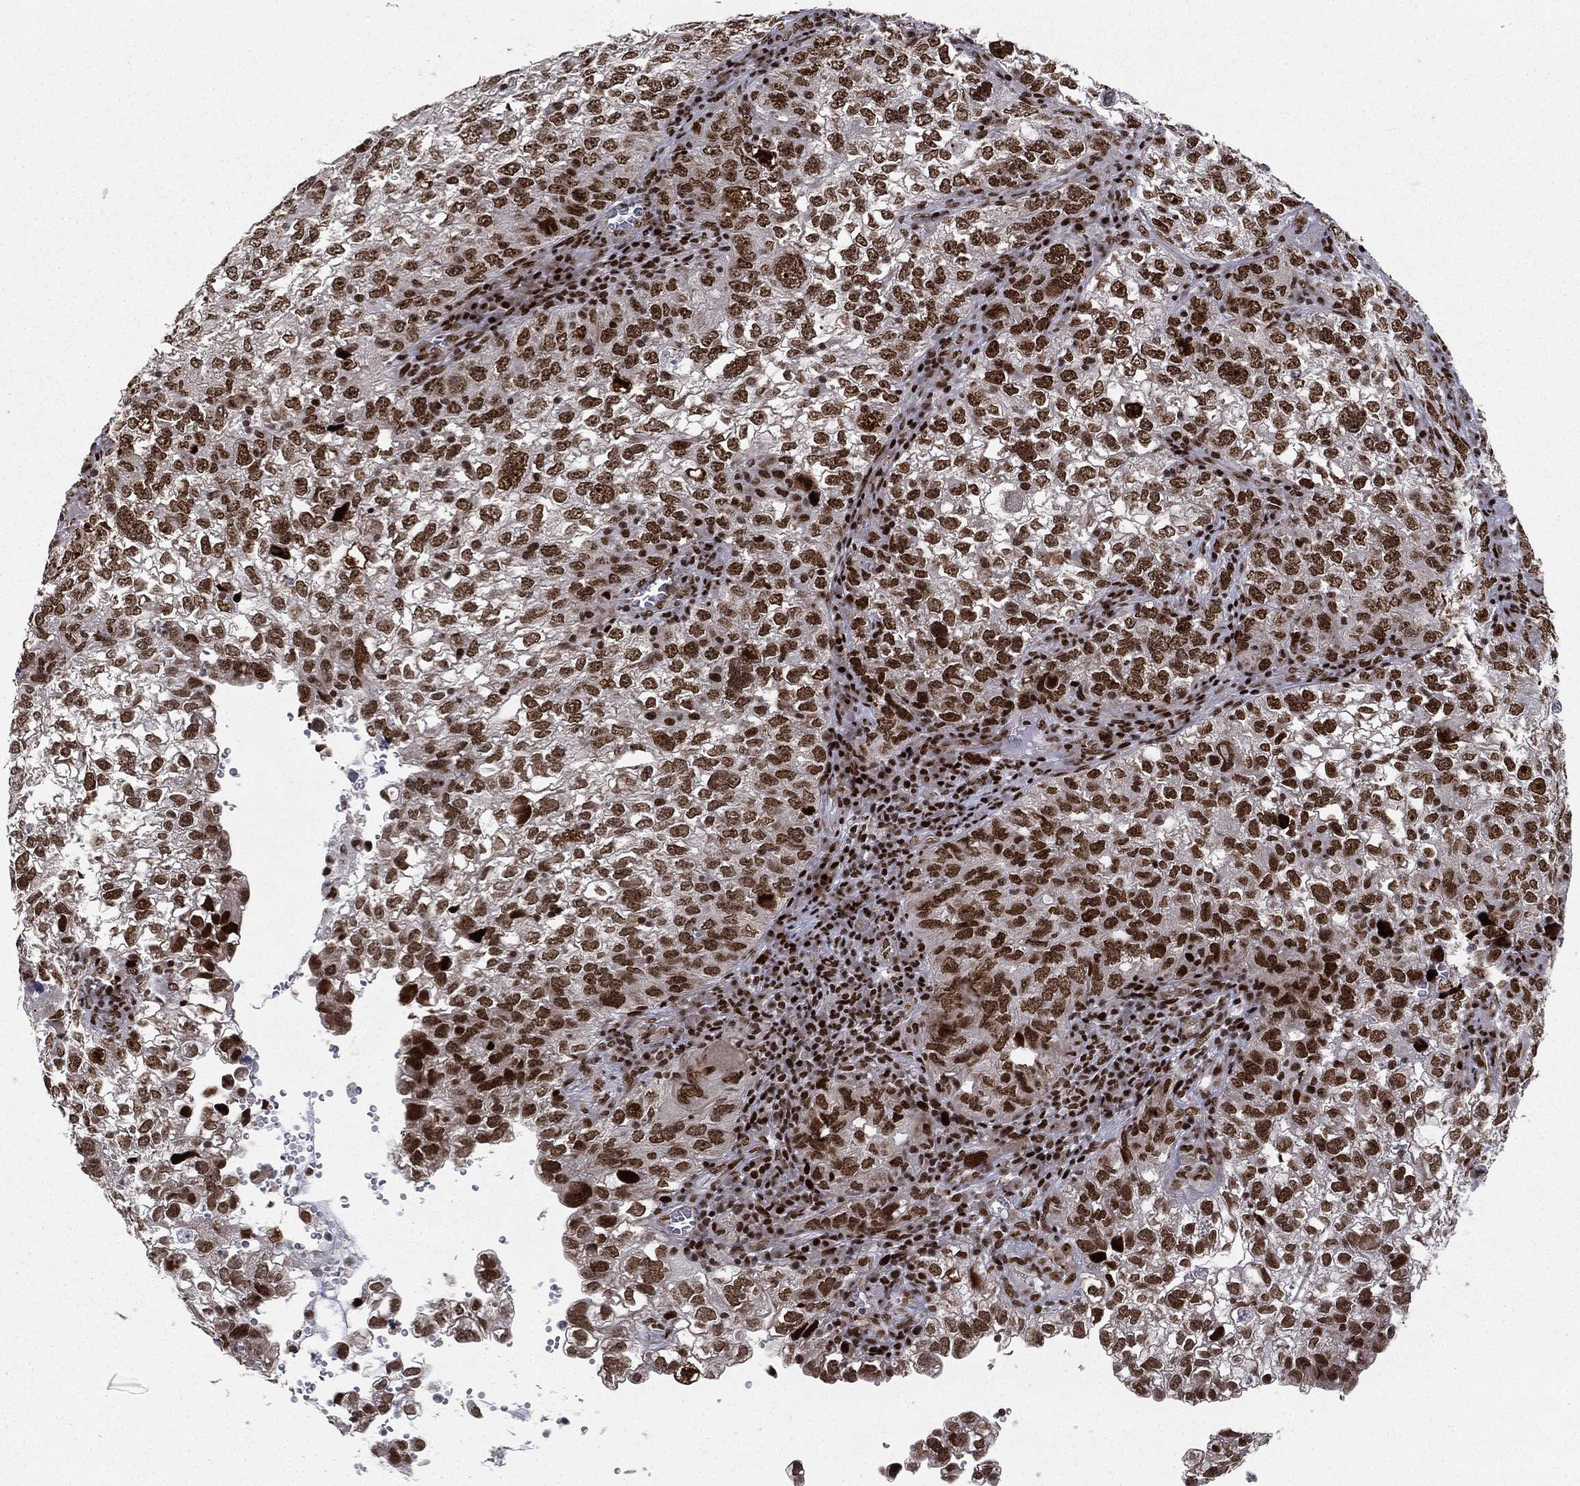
{"staining": {"intensity": "strong", "quantity": ">75%", "location": "nuclear"}, "tissue": "cervical cancer", "cell_type": "Tumor cells", "image_type": "cancer", "snomed": [{"axis": "morphology", "description": "Squamous cell carcinoma, NOS"}, {"axis": "topography", "description": "Cervix"}], "caption": "Cervical cancer stained for a protein reveals strong nuclear positivity in tumor cells.", "gene": "RTF1", "patient": {"sex": "female", "age": 55}}